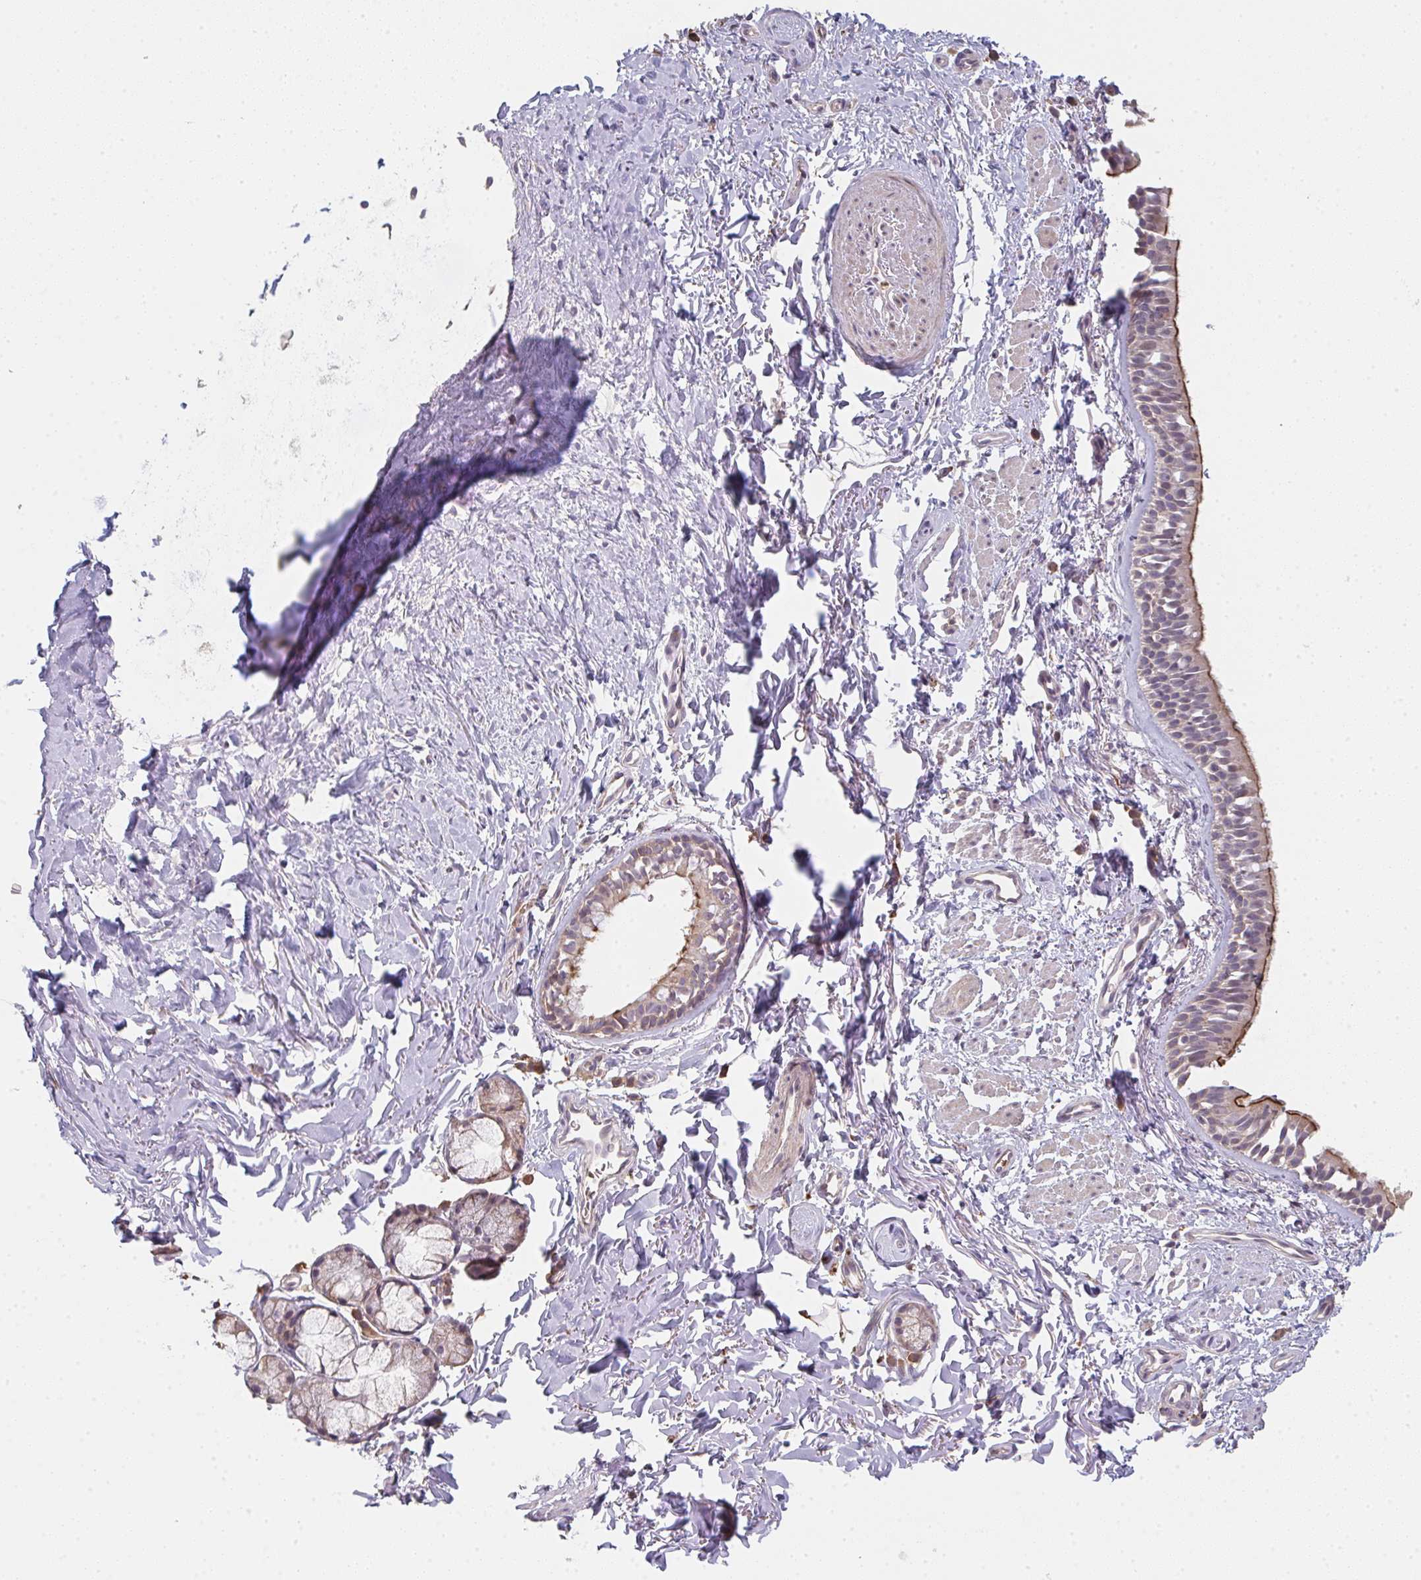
{"staining": {"intensity": "strong", "quantity": "25%-75%", "location": "cytoplasmic/membranous"}, "tissue": "bronchus", "cell_type": "Respiratory epithelial cells", "image_type": "normal", "snomed": [{"axis": "morphology", "description": "Normal tissue, NOS"}, {"axis": "topography", "description": "Lymph node"}, {"axis": "topography", "description": "Cartilage tissue"}, {"axis": "topography", "description": "Bronchus"}], "caption": "IHC (DAB) staining of normal bronchus displays strong cytoplasmic/membranous protein positivity in approximately 25%-75% of respiratory epithelial cells. The protein is stained brown, and the nuclei are stained in blue (DAB IHC with brightfield microscopy, high magnification).", "gene": "TMEM237", "patient": {"sex": "female", "age": 70}}